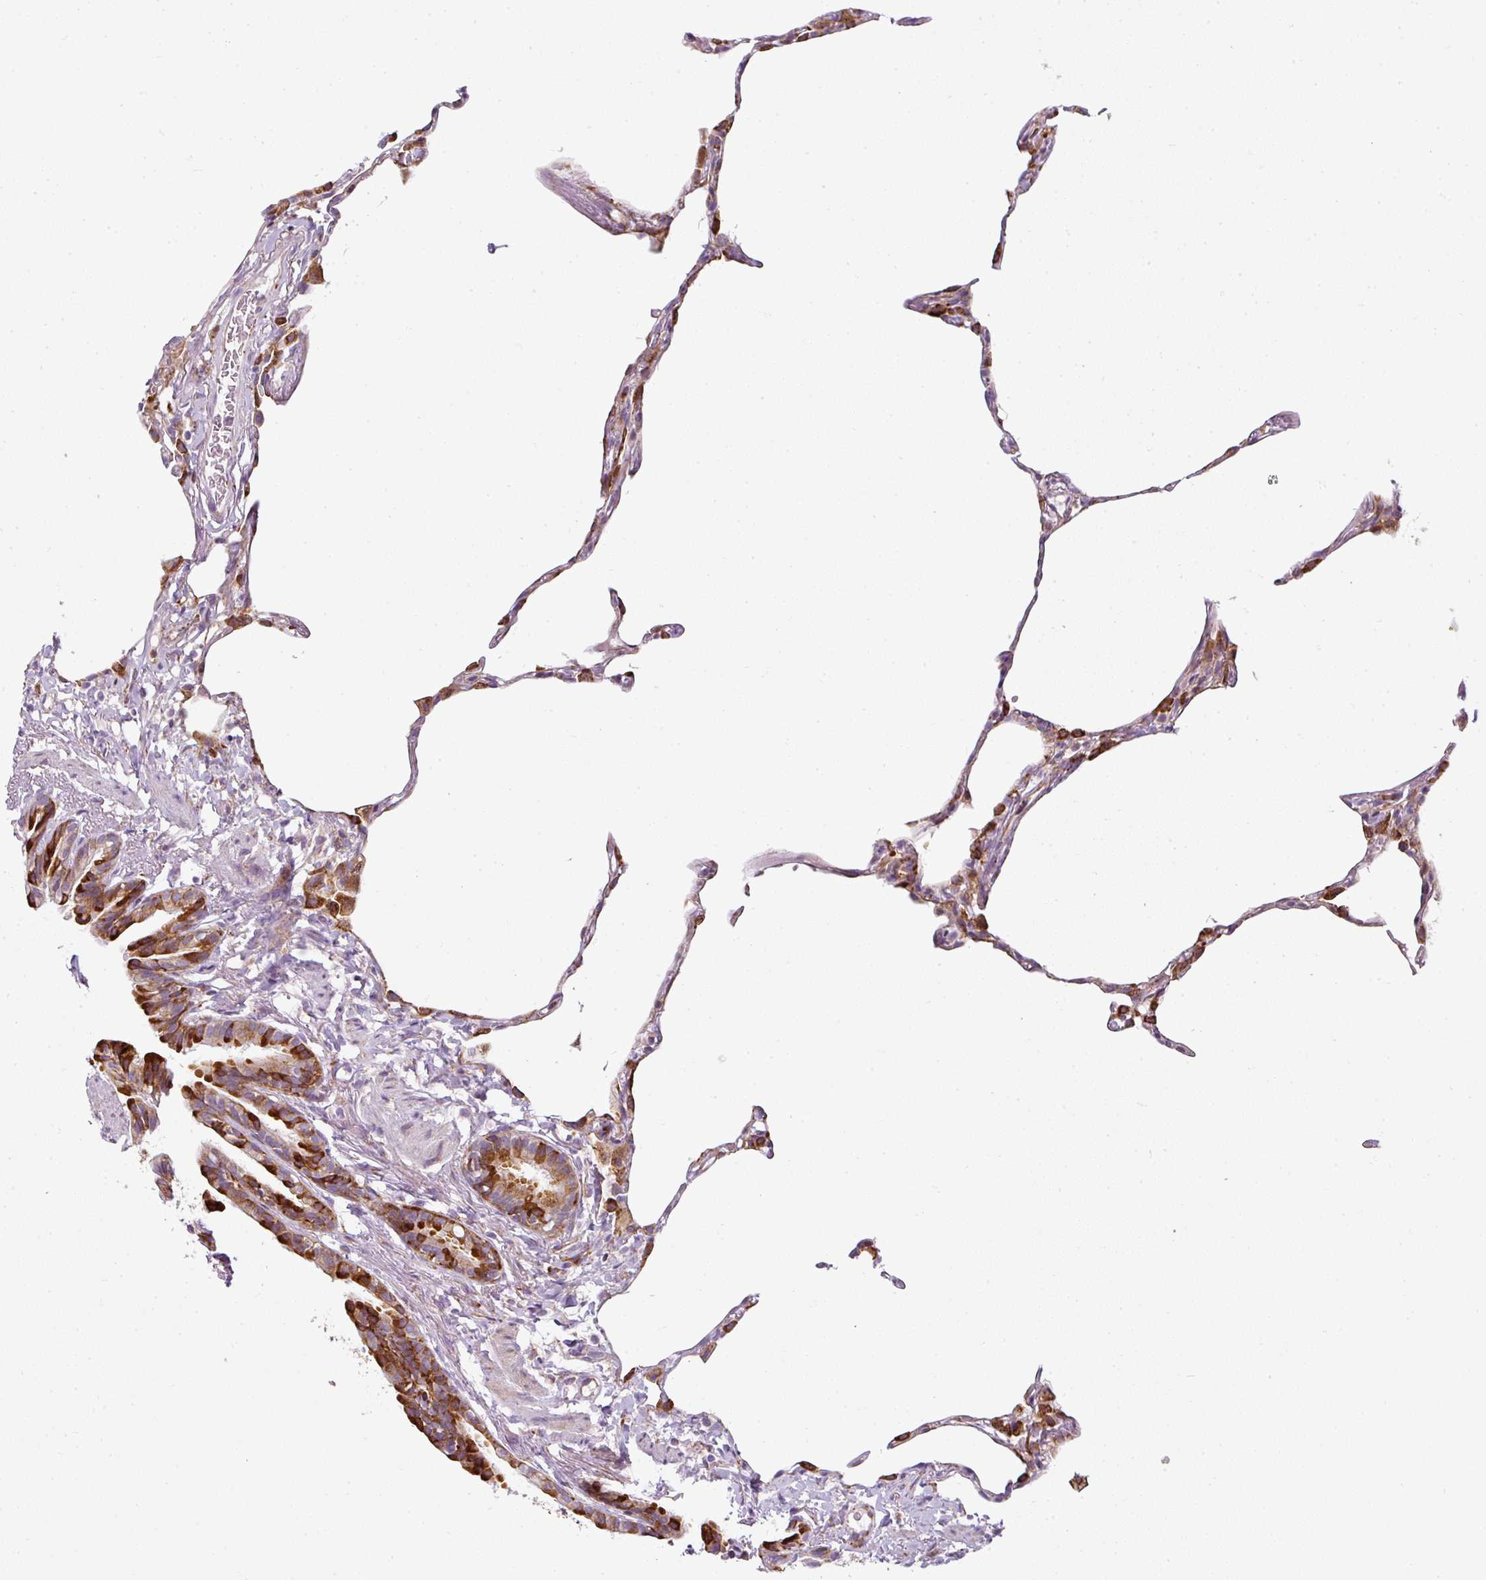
{"staining": {"intensity": "strong", "quantity": "<25%", "location": "cytoplasmic/membranous"}, "tissue": "lung", "cell_type": "Alveolar cells", "image_type": "normal", "snomed": [{"axis": "morphology", "description": "Normal tissue, NOS"}, {"axis": "topography", "description": "Lung"}], "caption": "This histopathology image shows benign lung stained with IHC to label a protein in brown. The cytoplasmic/membranous of alveolar cells show strong positivity for the protein. Nuclei are counter-stained blue.", "gene": "ANKRD18A", "patient": {"sex": "female", "age": 57}}